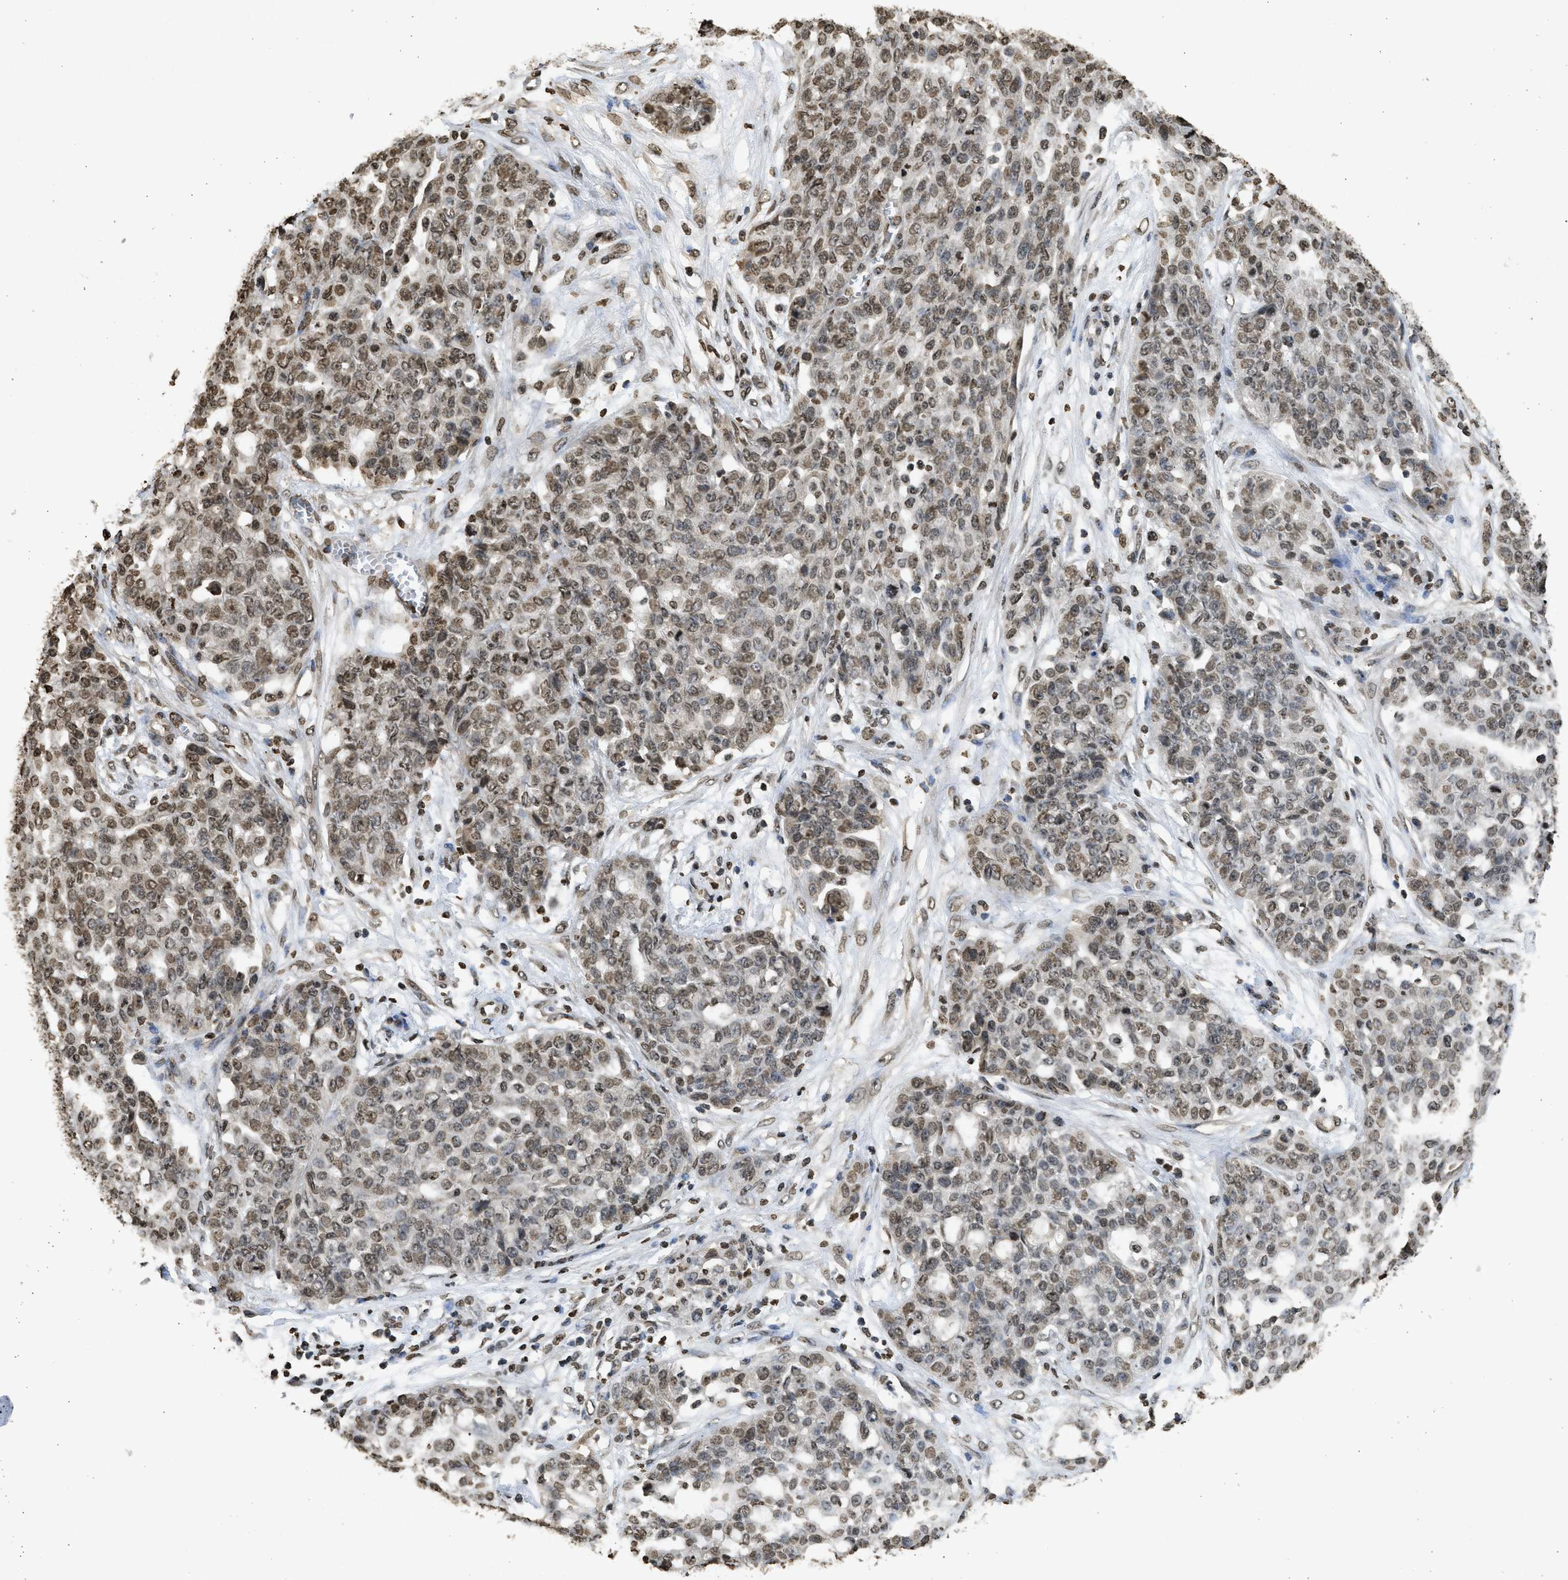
{"staining": {"intensity": "moderate", "quantity": ">75%", "location": "nuclear"}, "tissue": "ovarian cancer", "cell_type": "Tumor cells", "image_type": "cancer", "snomed": [{"axis": "morphology", "description": "Cystadenocarcinoma, serous, NOS"}, {"axis": "topography", "description": "Soft tissue"}, {"axis": "topography", "description": "Ovary"}], "caption": "DAB immunohistochemical staining of serous cystadenocarcinoma (ovarian) reveals moderate nuclear protein positivity in approximately >75% of tumor cells.", "gene": "RRAGC", "patient": {"sex": "female", "age": 57}}